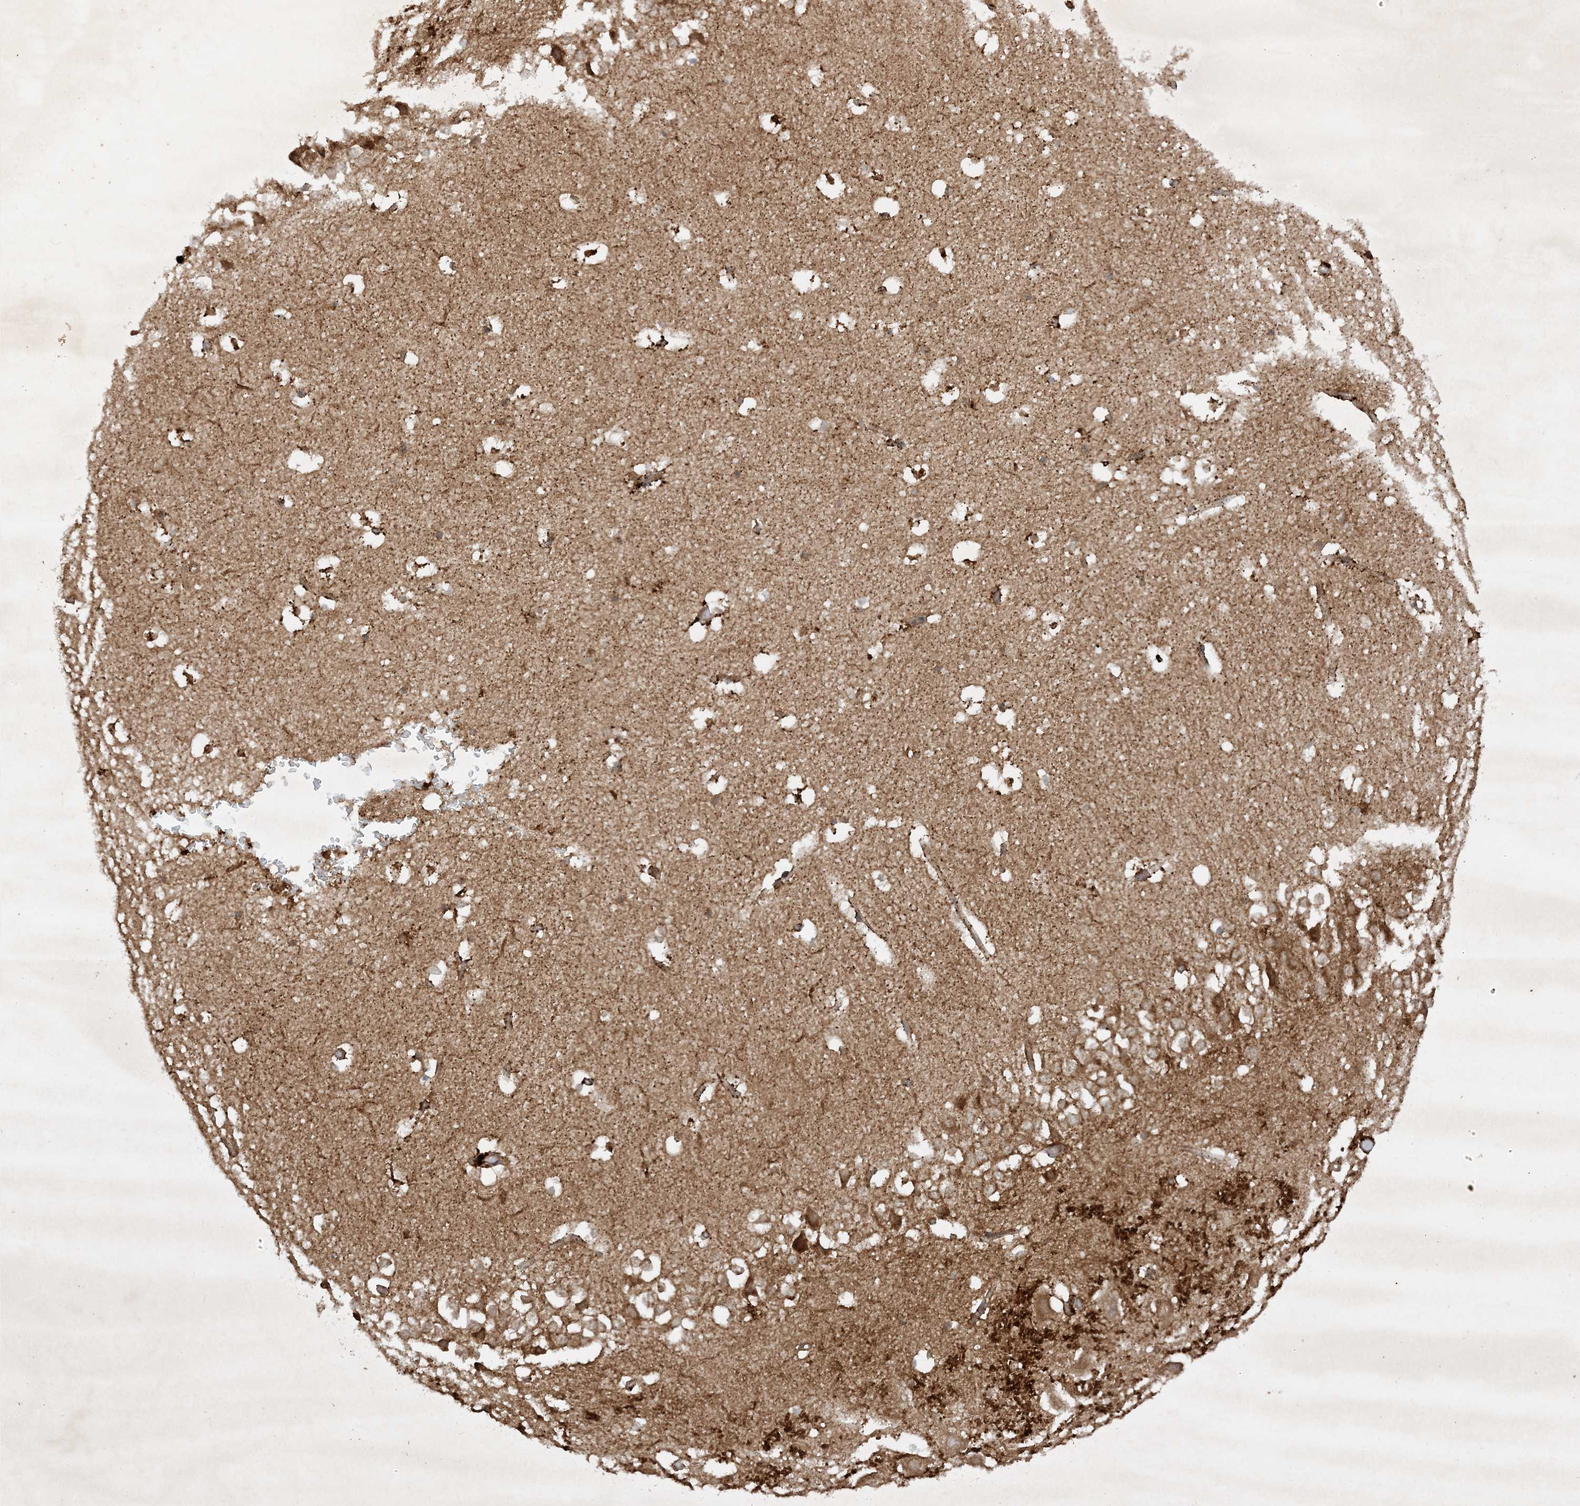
{"staining": {"intensity": "negative", "quantity": "none", "location": "none"}, "tissue": "hippocampus", "cell_type": "Glial cells", "image_type": "normal", "snomed": [{"axis": "morphology", "description": "Normal tissue, NOS"}, {"axis": "topography", "description": "Hippocampus"}], "caption": "Immunohistochemistry (IHC) photomicrograph of normal hippocampus: human hippocampus stained with DAB demonstrates no significant protein staining in glial cells. Nuclei are stained in blue.", "gene": "XRN1", "patient": {"sex": "female", "age": 52}}